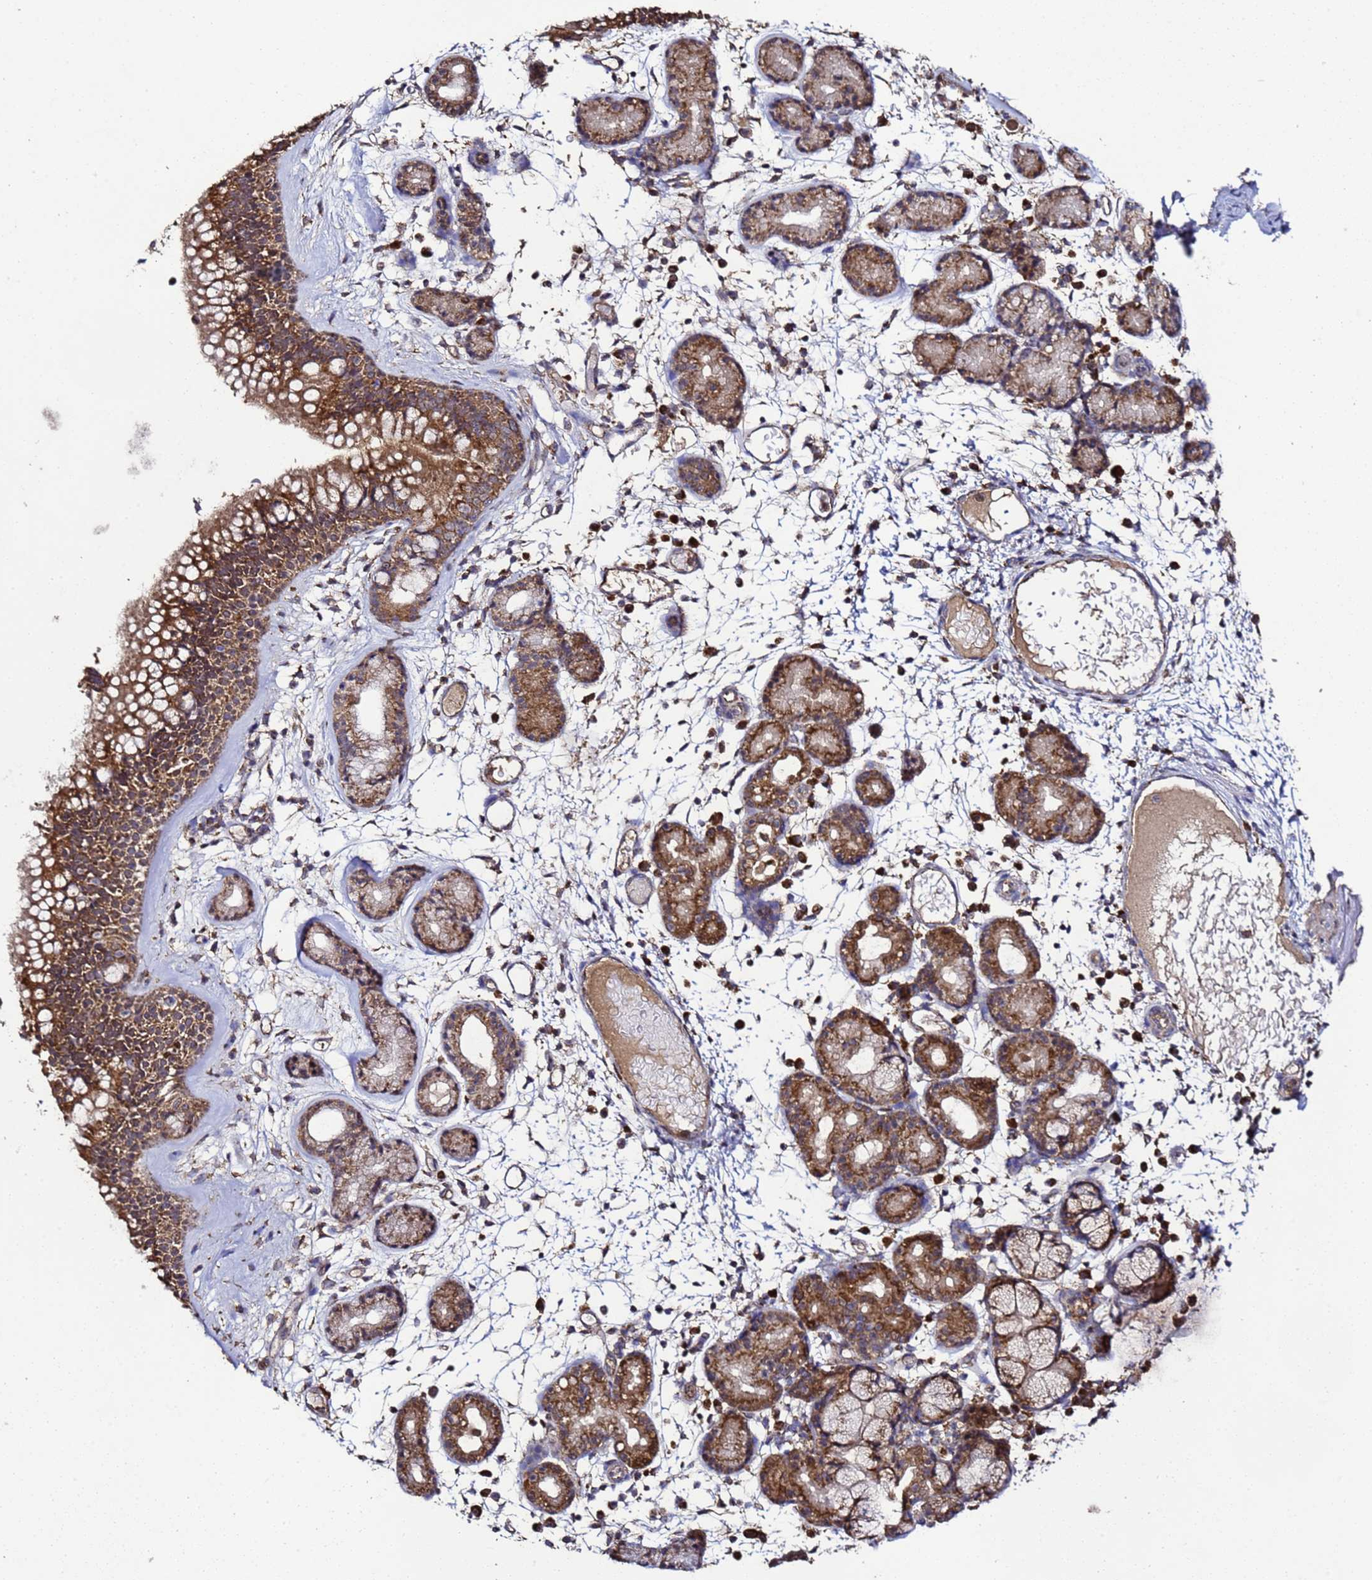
{"staining": {"intensity": "moderate", "quantity": ">75%", "location": "cytoplasmic/membranous"}, "tissue": "nasopharynx", "cell_type": "Respiratory epithelial cells", "image_type": "normal", "snomed": [{"axis": "morphology", "description": "Normal tissue, NOS"}, {"axis": "topography", "description": "Nasopharynx"}], "caption": "This photomicrograph displays immunohistochemistry staining of normal nasopharynx, with medium moderate cytoplasmic/membranous positivity in about >75% of respiratory epithelial cells.", "gene": "HSPBAP1", "patient": {"sex": "female", "age": 81}}